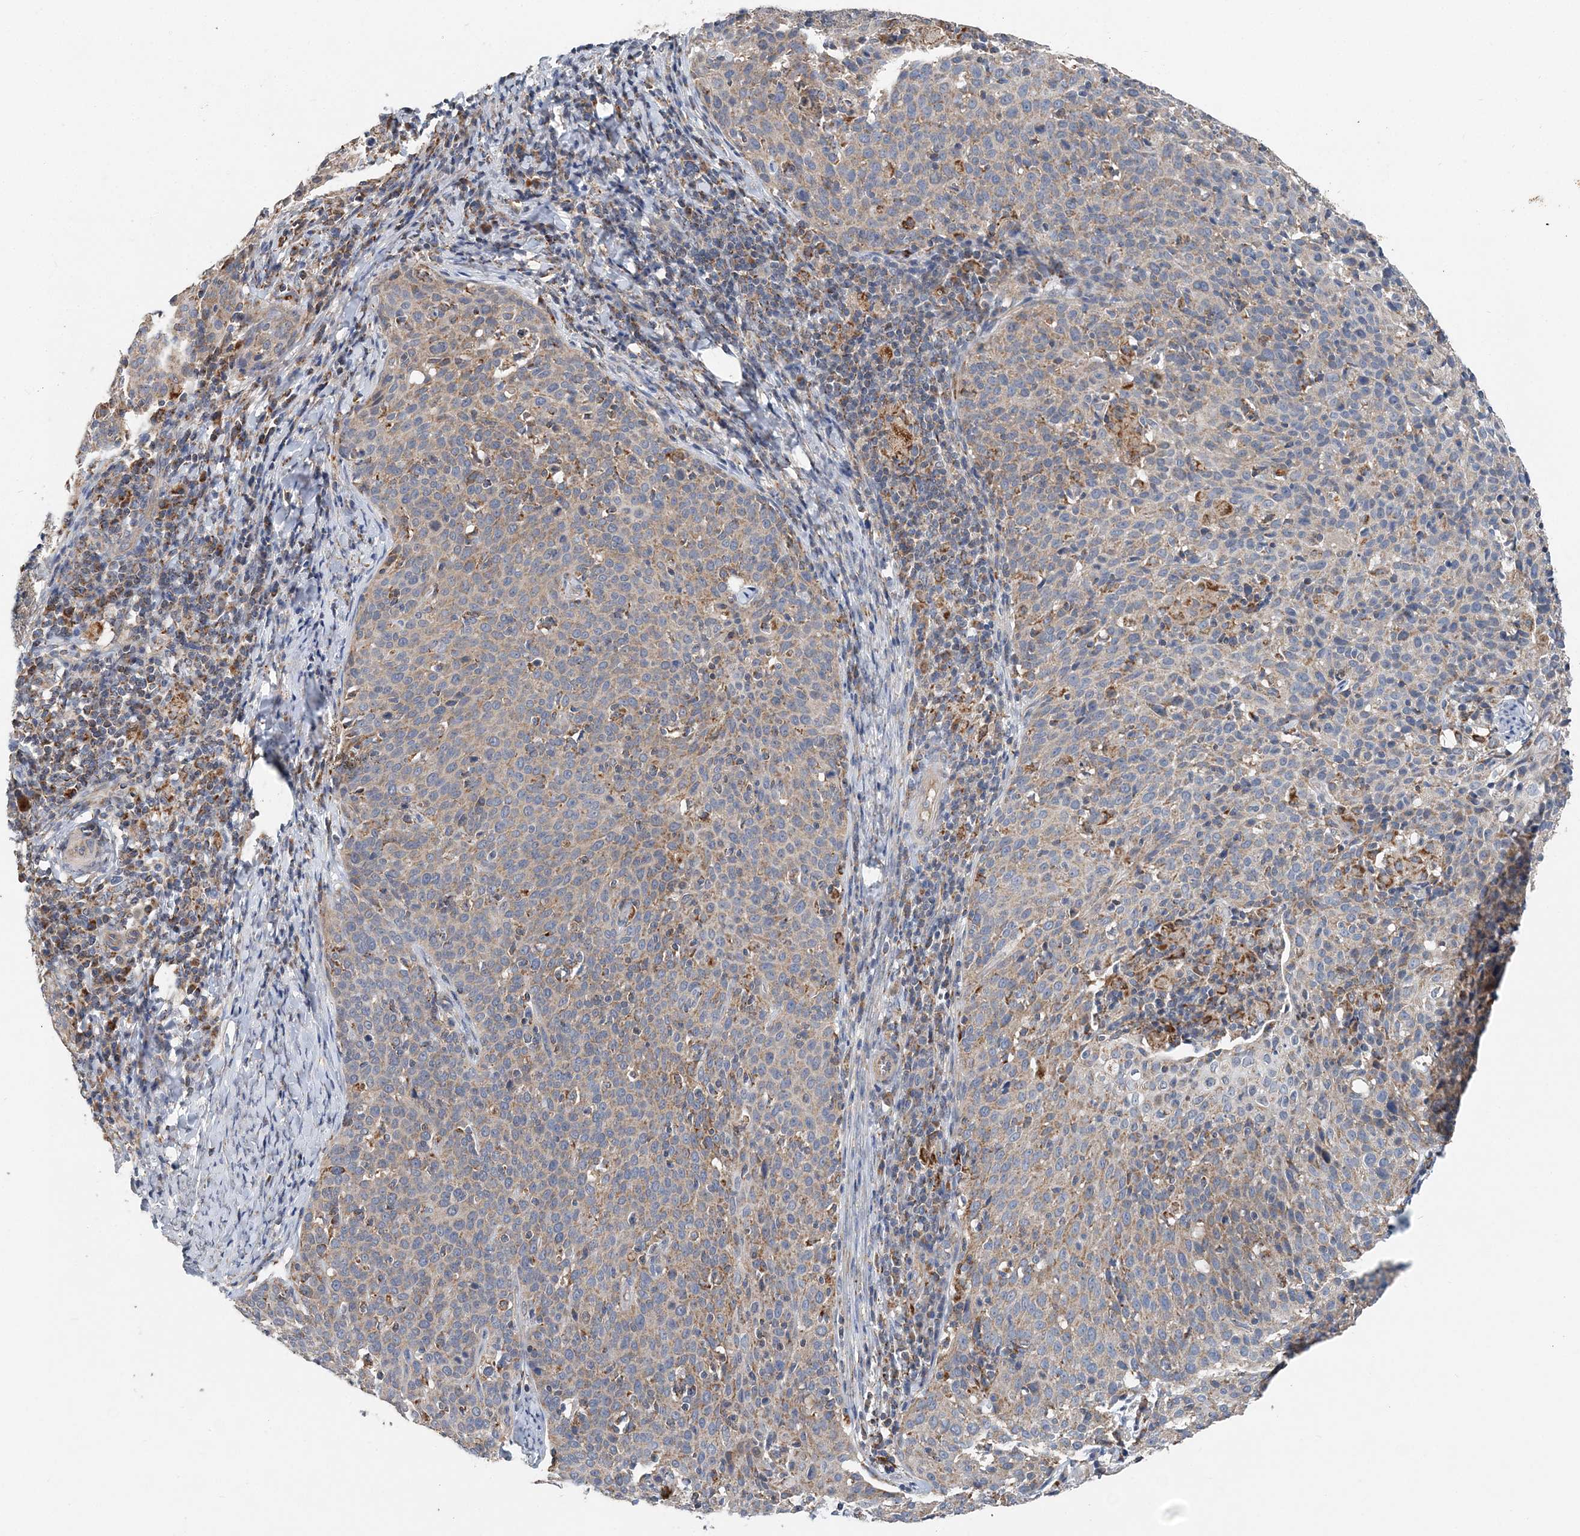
{"staining": {"intensity": "weak", "quantity": "<25%", "location": "cytoplasmic/membranous"}, "tissue": "cervical cancer", "cell_type": "Tumor cells", "image_type": "cancer", "snomed": [{"axis": "morphology", "description": "Squamous cell carcinoma, NOS"}, {"axis": "topography", "description": "Cervix"}], "caption": "Cervical cancer (squamous cell carcinoma) stained for a protein using IHC exhibits no expression tumor cells.", "gene": "SPRY2", "patient": {"sex": "female", "age": 38}}